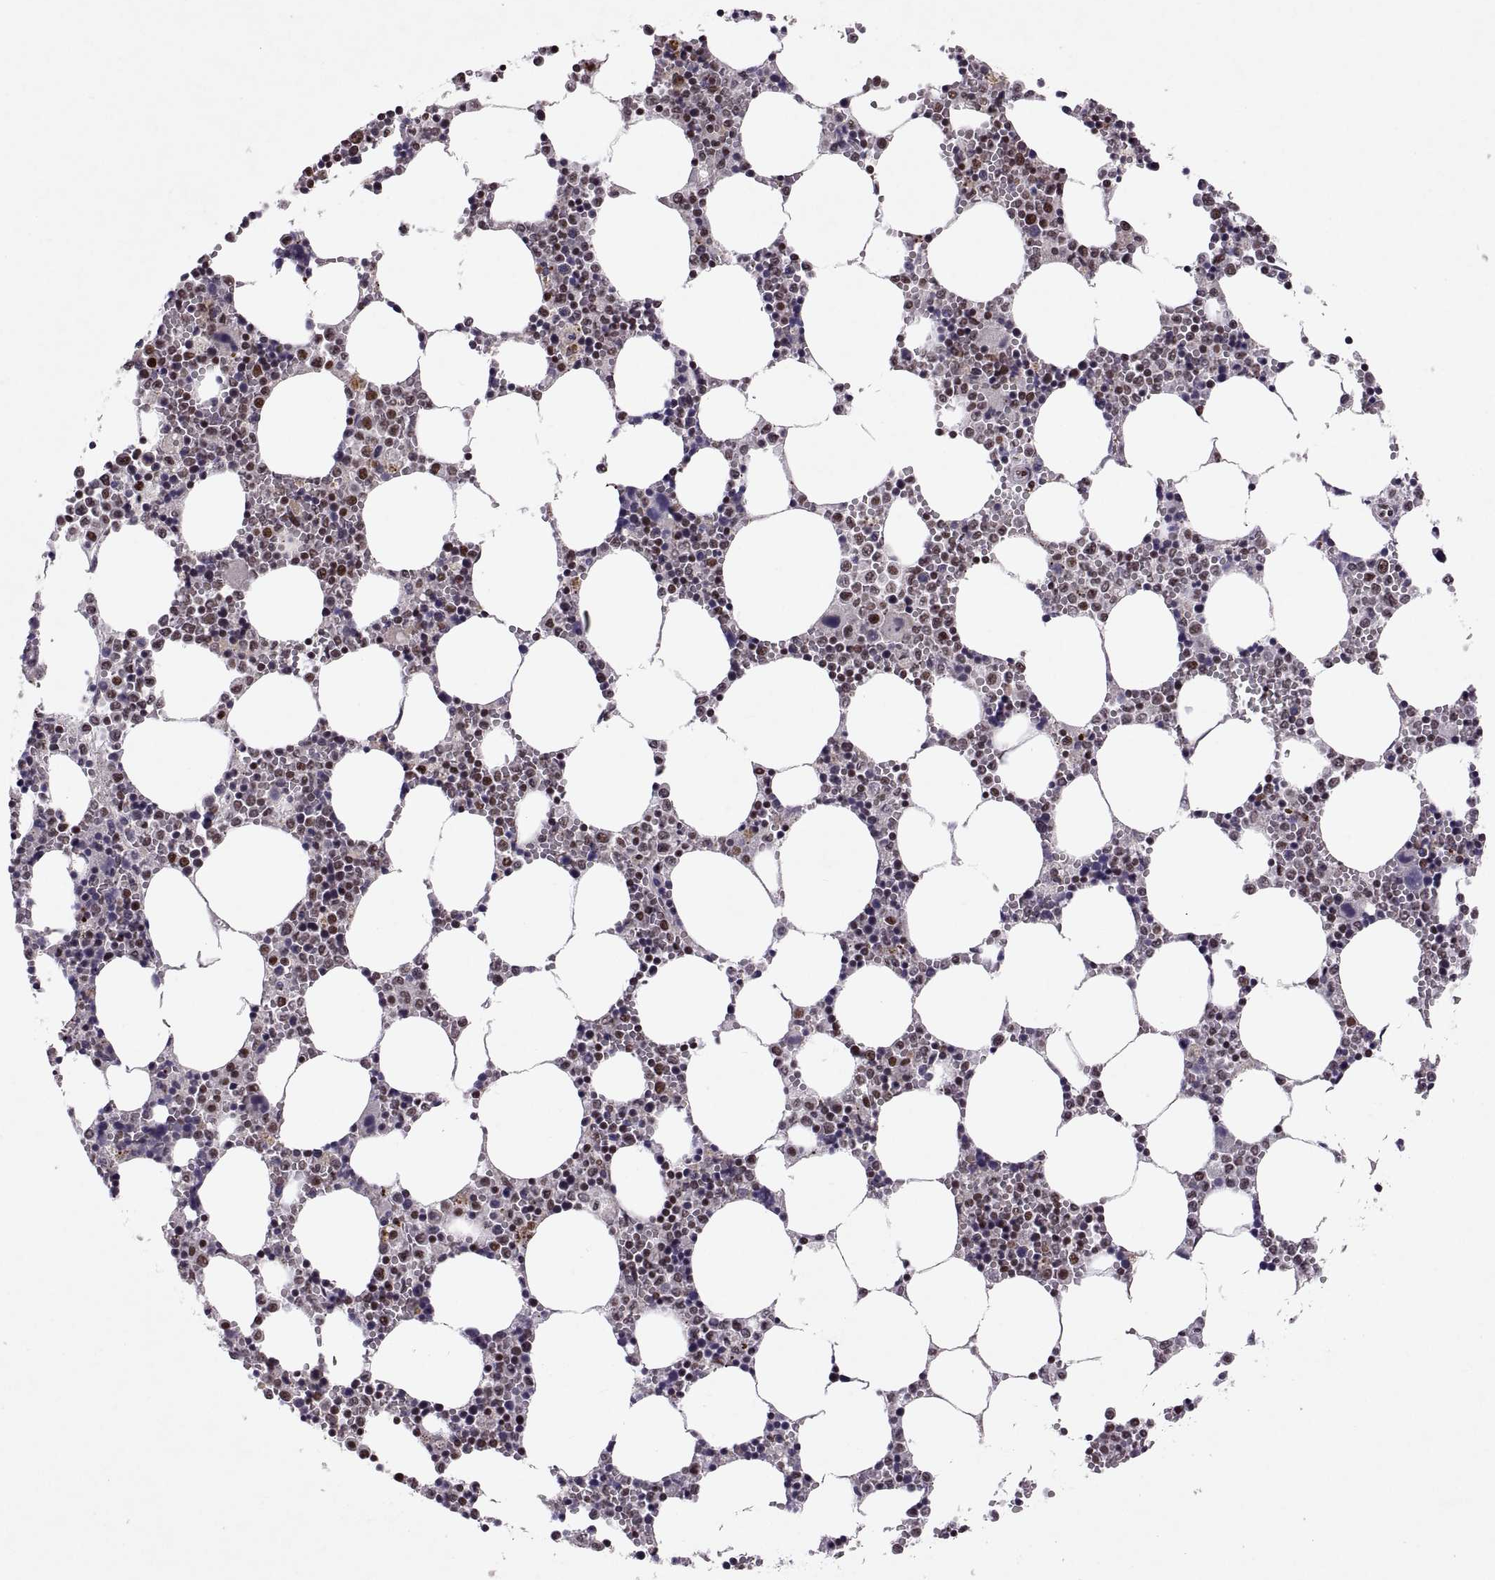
{"staining": {"intensity": "strong", "quantity": "25%-75%", "location": "nuclear"}, "tissue": "bone marrow", "cell_type": "Hematopoietic cells", "image_type": "normal", "snomed": [{"axis": "morphology", "description": "Normal tissue, NOS"}, {"axis": "topography", "description": "Bone marrow"}], "caption": "Bone marrow stained with a brown dye reveals strong nuclear positive expression in about 25%-75% of hematopoietic cells.", "gene": "MT1E", "patient": {"sex": "female", "age": 64}}